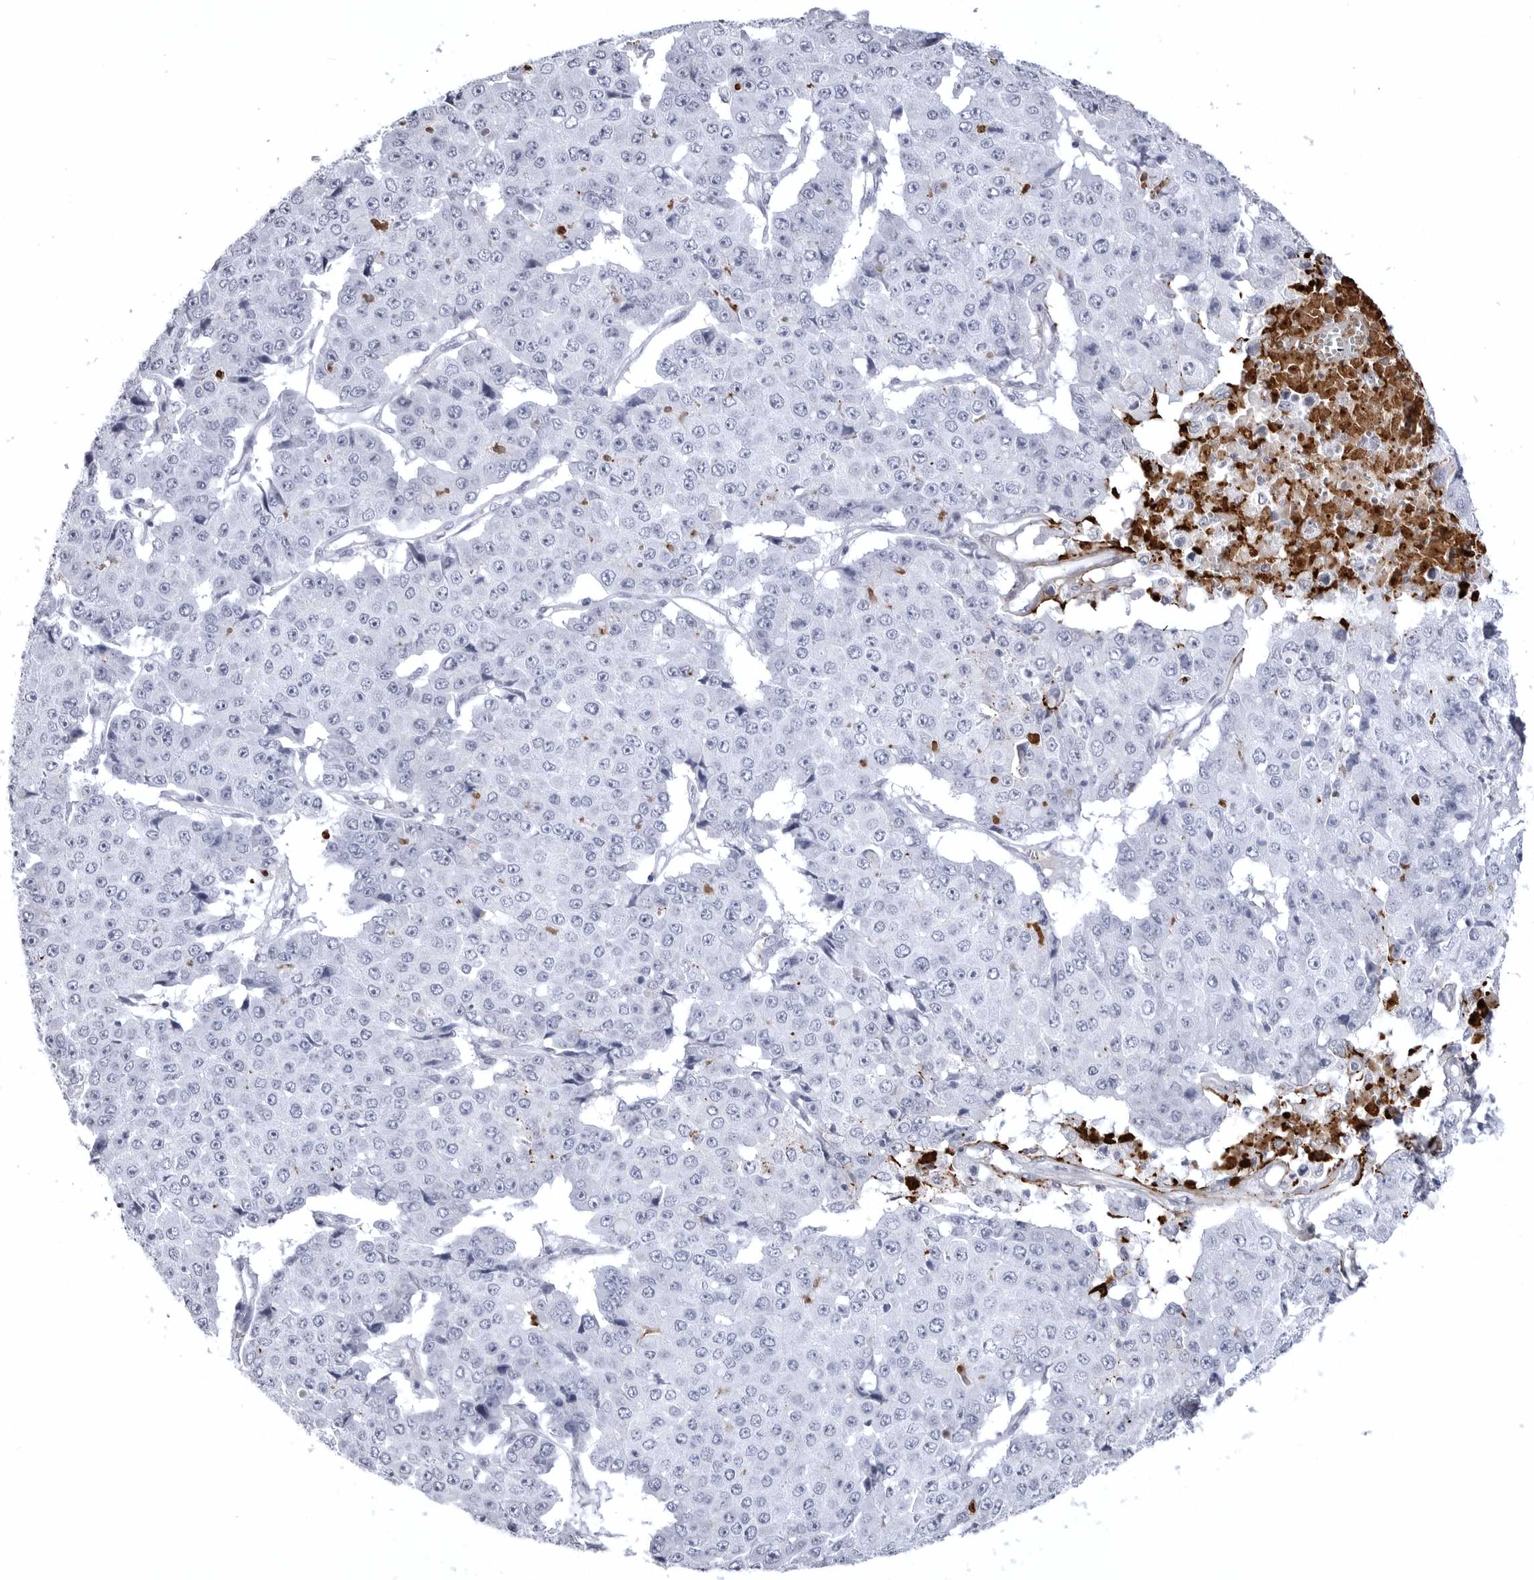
{"staining": {"intensity": "negative", "quantity": "none", "location": "none"}, "tissue": "pancreatic cancer", "cell_type": "Tumor cells", "image_type": "cancer", "snomed": [{"axis": "morphology", "description": "Adenocarcinoma, NOS"}, {"axis": "topography", "description": "Pancreas"}], "caption": "This is an IHC photomicrograph of pancreatic cancer. There is no expression in tumor cells.", "gene": "COL26A1", "patient": {"sex": "male", "age": 50}}